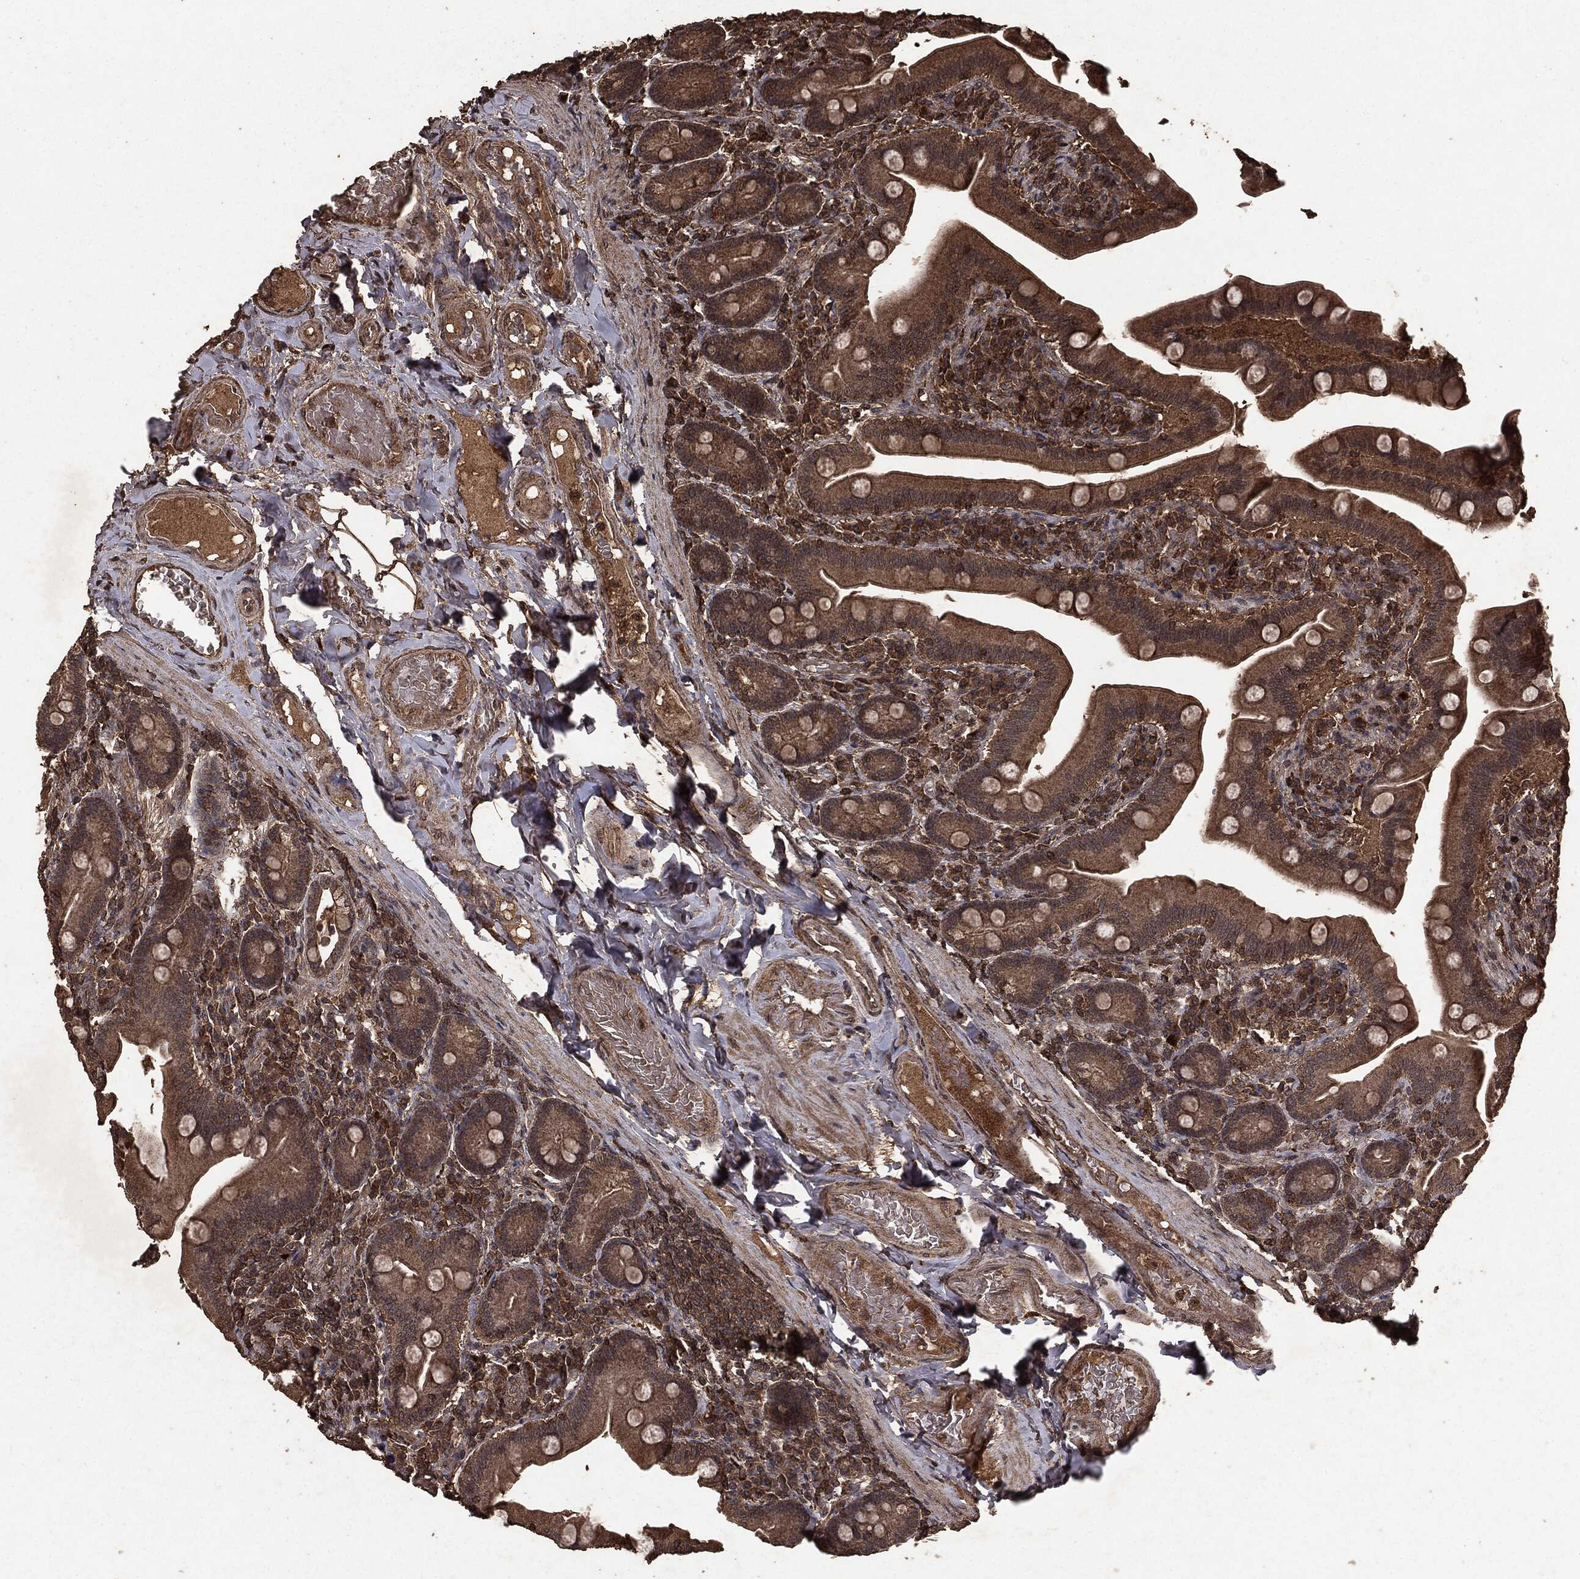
{"staining": {"intensity": "moderate", "quantity": ">75%", "location": "cytoplasmic/membranous"}, "tissue": "small intestine", "cell_type": "Glandular cells", "image_type": "normal", "snomed": [{"axis": "morphology", "description": "Normal tissue, NOS"}, {"axis": "topography", "description": "Small intestine"}], "caption": "Glandular cells exhibit medium levels of moderate cytoplasmic/membranous positivity in about >75% of cells in normal human small intestine.", "gene": "NME1", "patient": {"sex": "male", "age": 66}}